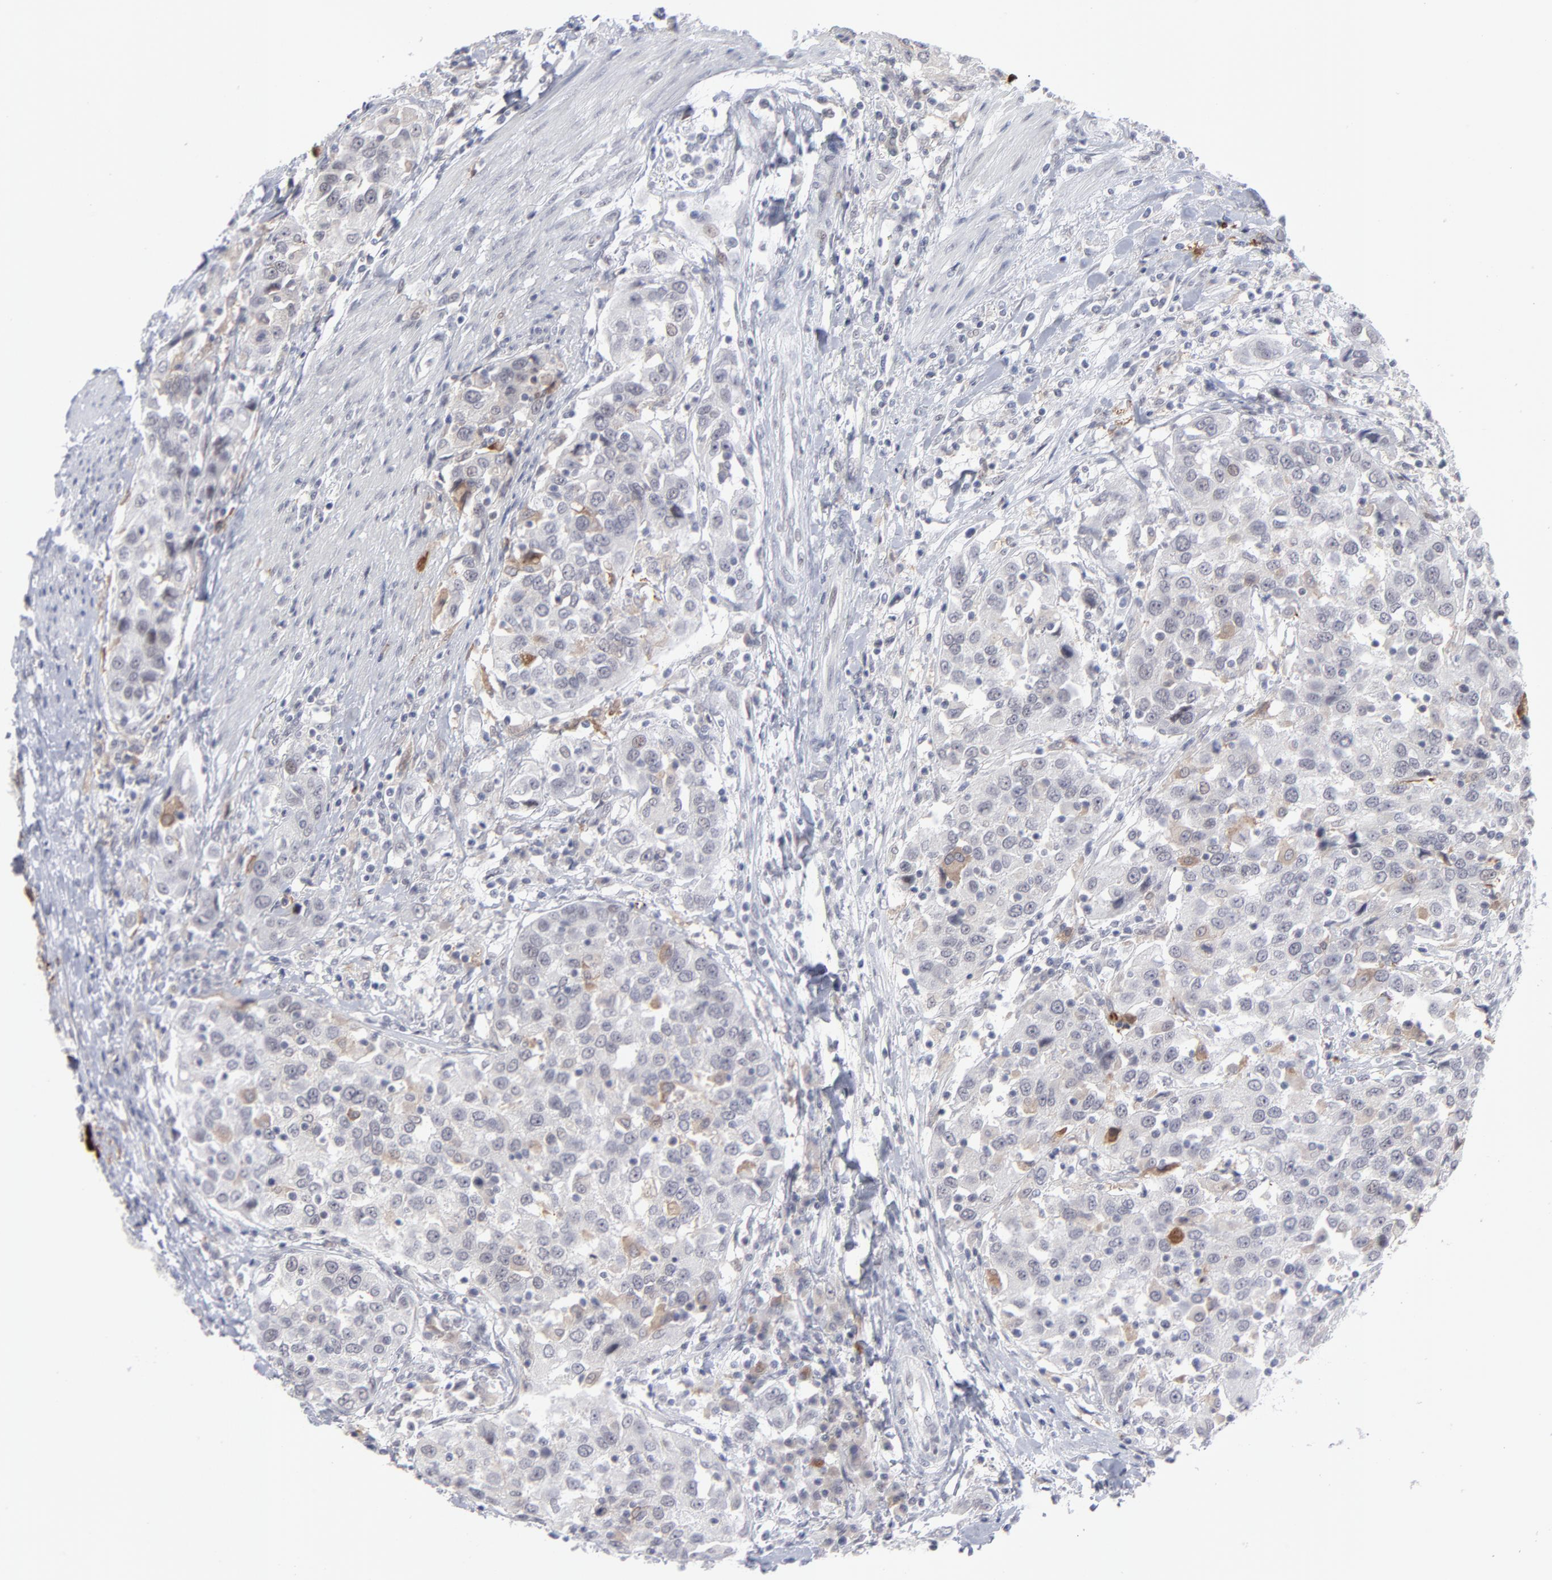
{"staining": {"intensity": "negative", "quantity": "none", "location": "none"}, "tissue": "urothelial cancer", "cell_type": "Tumor cells", "image_type": "cancer", "snomed": [{"axis": "morphology", "description": "Urothelial carcinoma, High grade"}, {"axis": "topography", "description": "Urinary bladder"}], "caption": "Urothelial carcinoma (high-grade) was stained to show a protein in brown. There is no significant positivity in tumor cells.", "gene": "CCR2", "patient": {"sex": "female", "age": 80}}